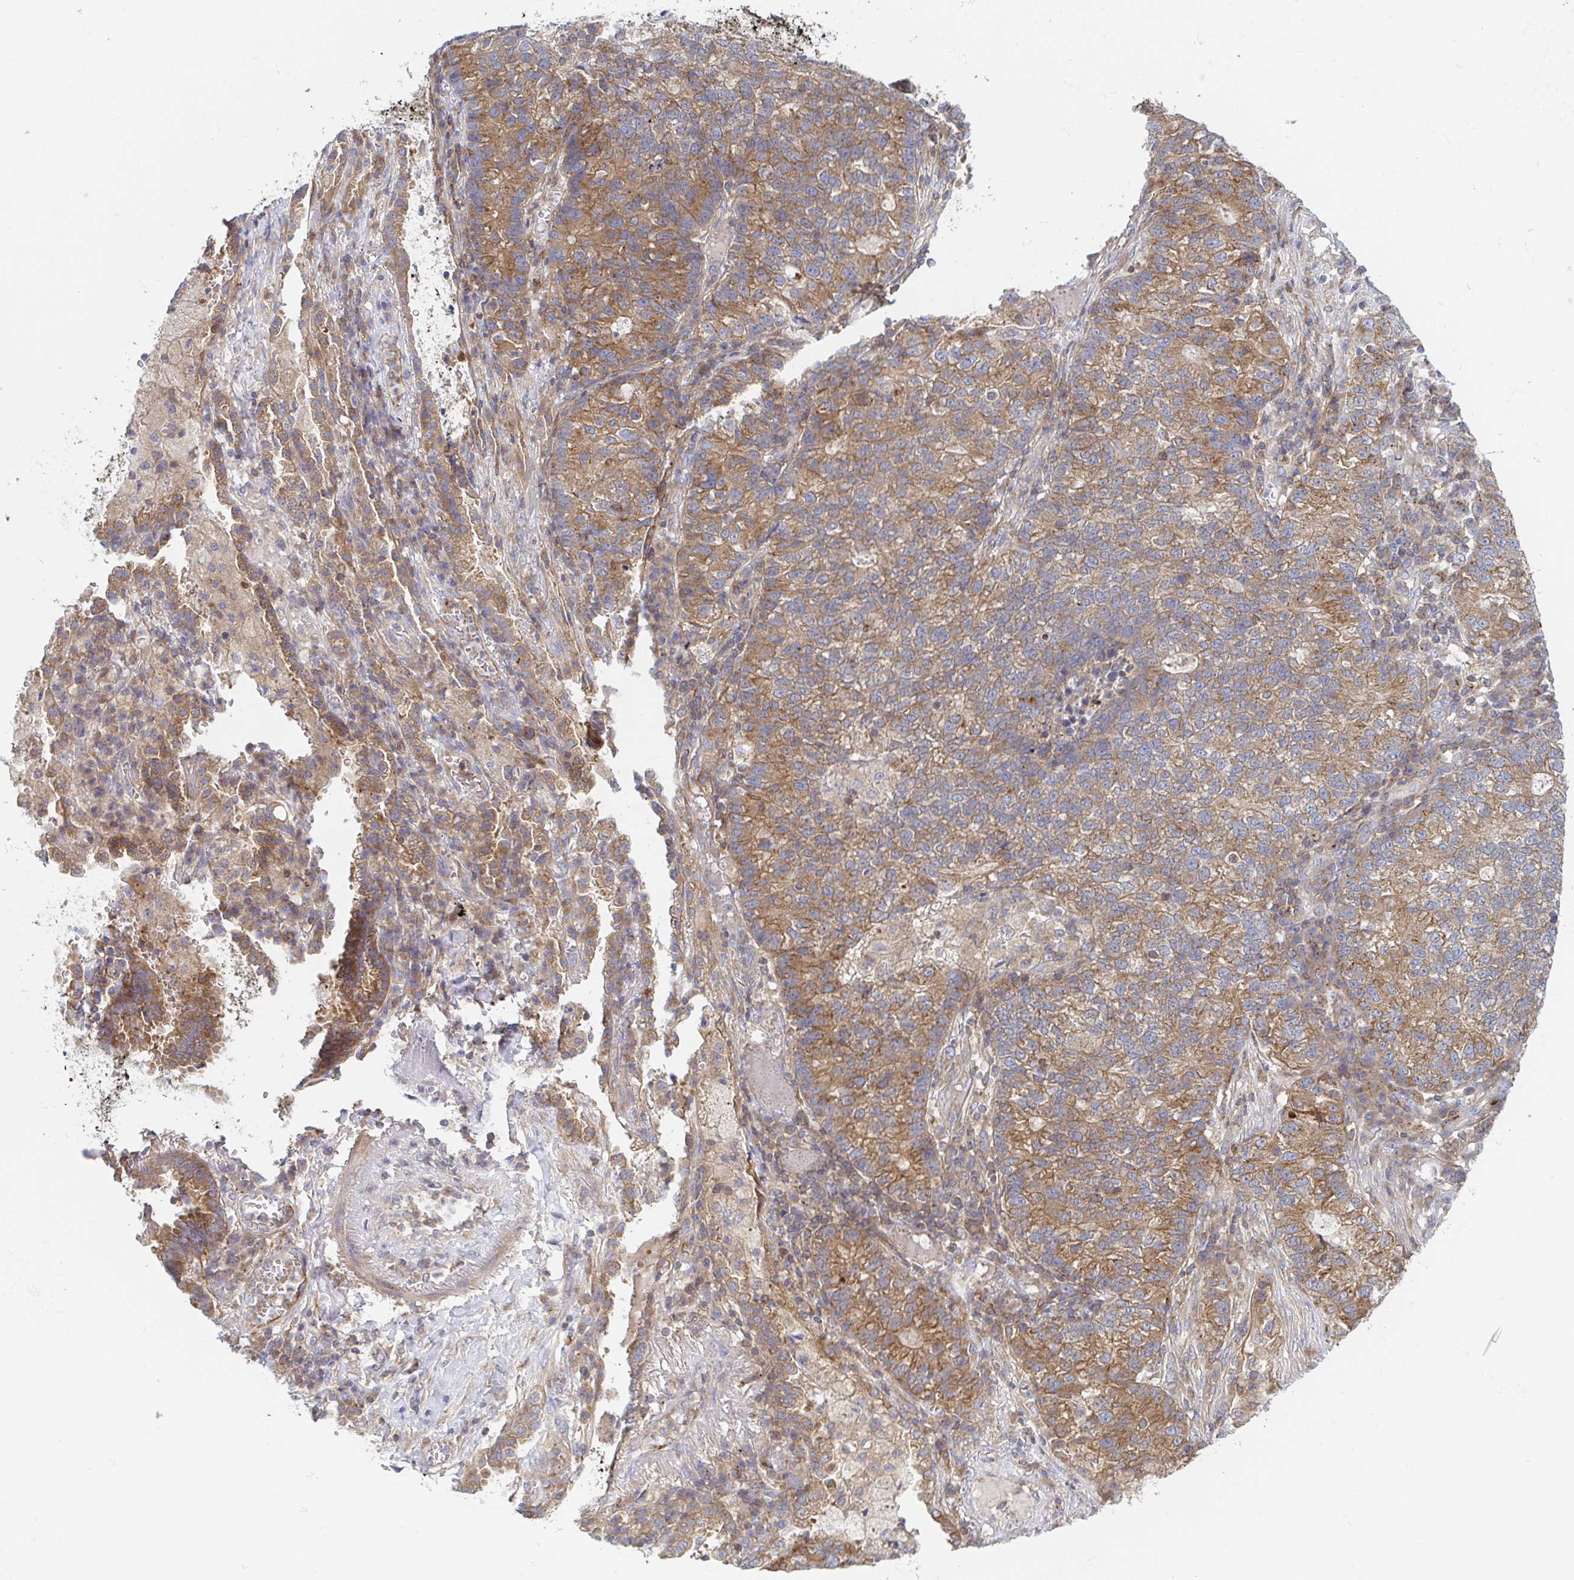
{"staining": {"intensity": "moderate", "quantity": ">75%", "location": "cytoplasmic/membranous"}, "tissue": "lung cancer", "cell_type": "Tumor cells", "image_type": "cancer", "snomed": [{"axis": "morphology", "description": "Adenocarcinoma, NOS"}, {"axis": "topography", "description": "Lung"}], "caption": "An image of human adenocarcinoma (lung) stained for a protein displays moderate cytoplasmic/membranous brown staining in tumor cells.", "gene": "TUFT1", "patient": {"sex": "male", "age": 57}}